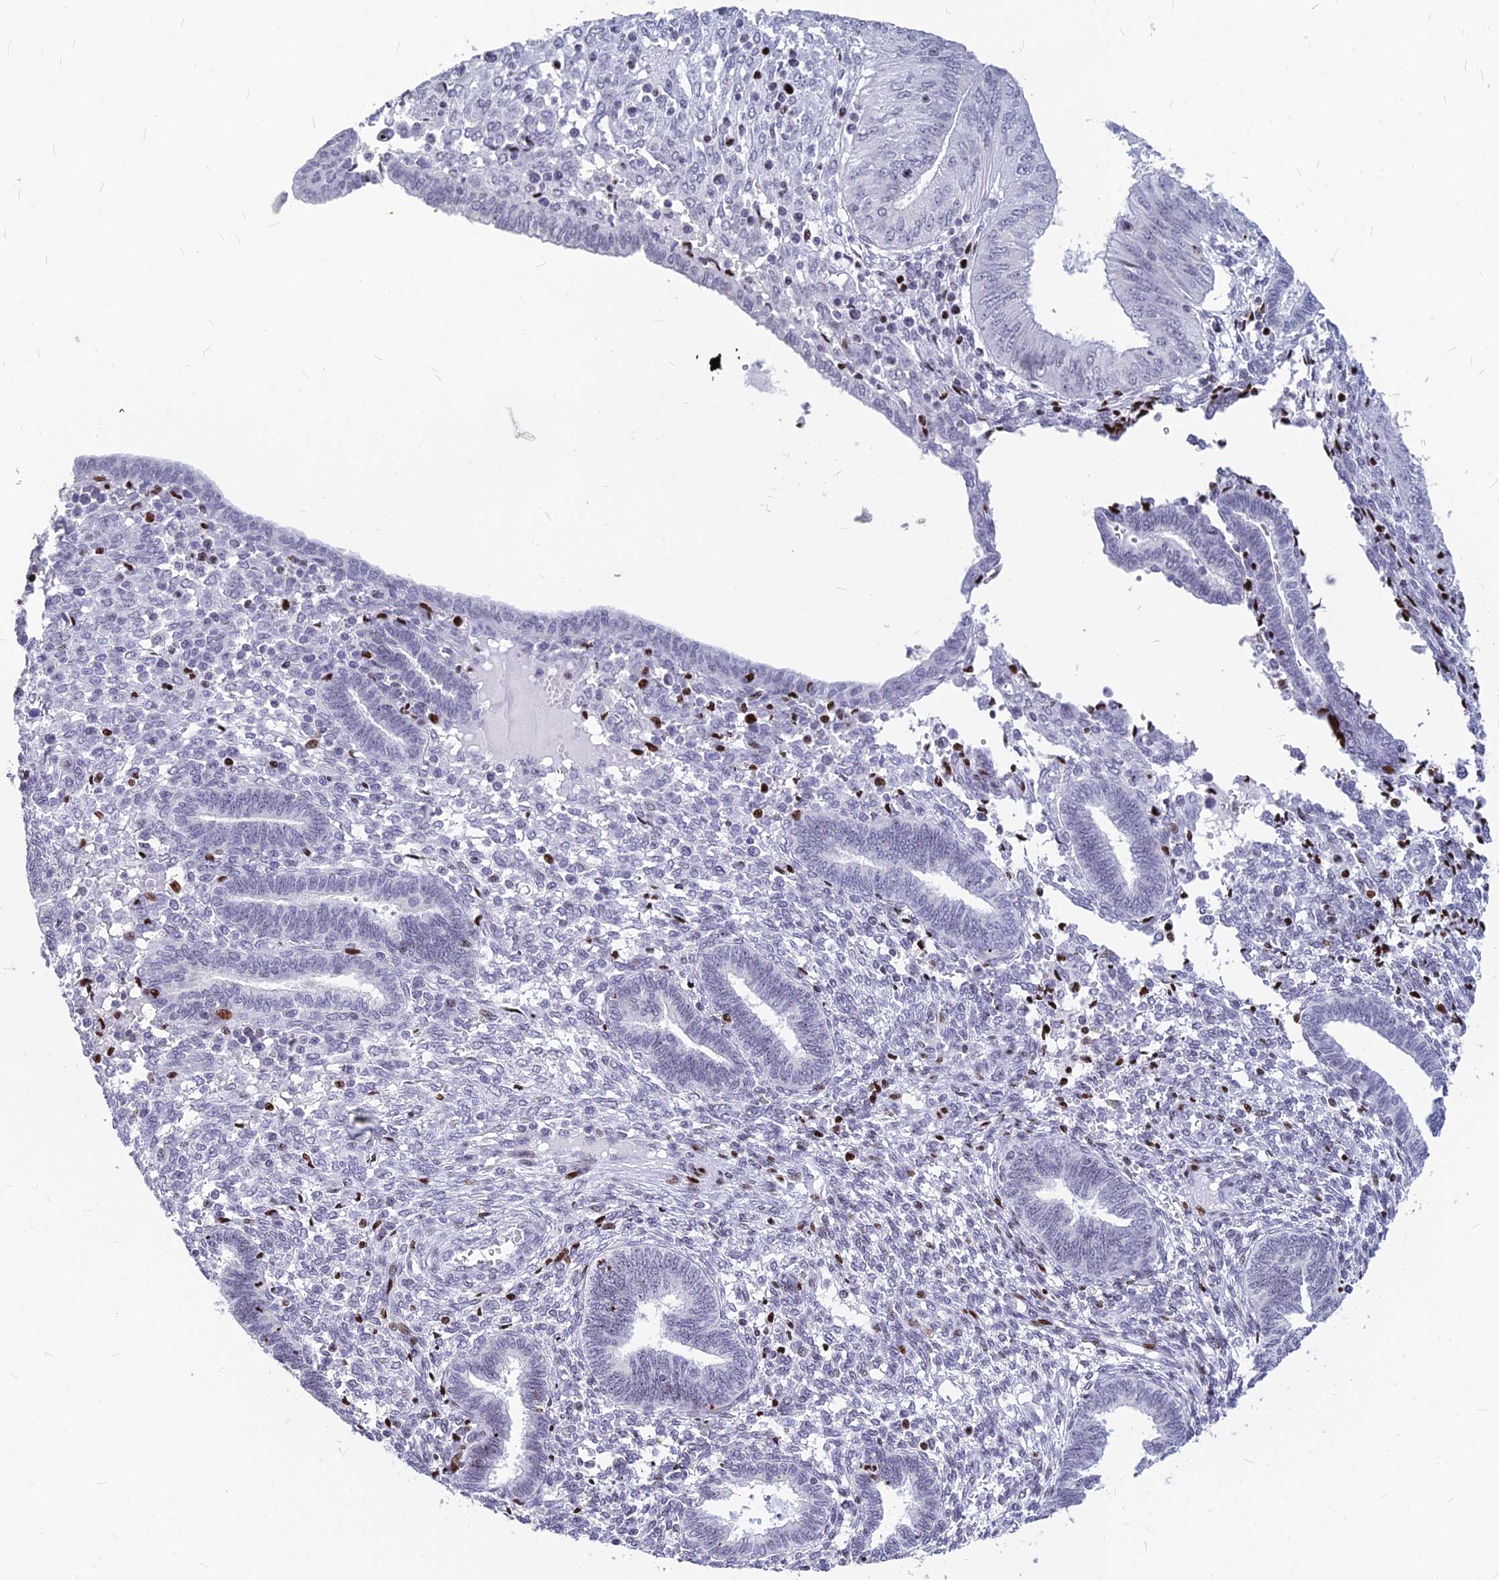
{"staining": {"intensity": "negative", "quantity": "none", "location": "none"}, "tissue": "endometrial cancer", "cell_type": "Tumor cells", "image_type": "cancer", "snomed": [{"axis": "morphology", "description": "Normal tissue, NOS"}, {"axis": "morphology", "description": "Adenocarcinoma, NOS"}, {"axis": "topography", "description": "Endometrium"}], "caption": "The histopathology image demonstrates no staining of tumor cells in endometrial cancer.", "gene": "PRPS1", "patient": {"sex": "female", "age": 53}}